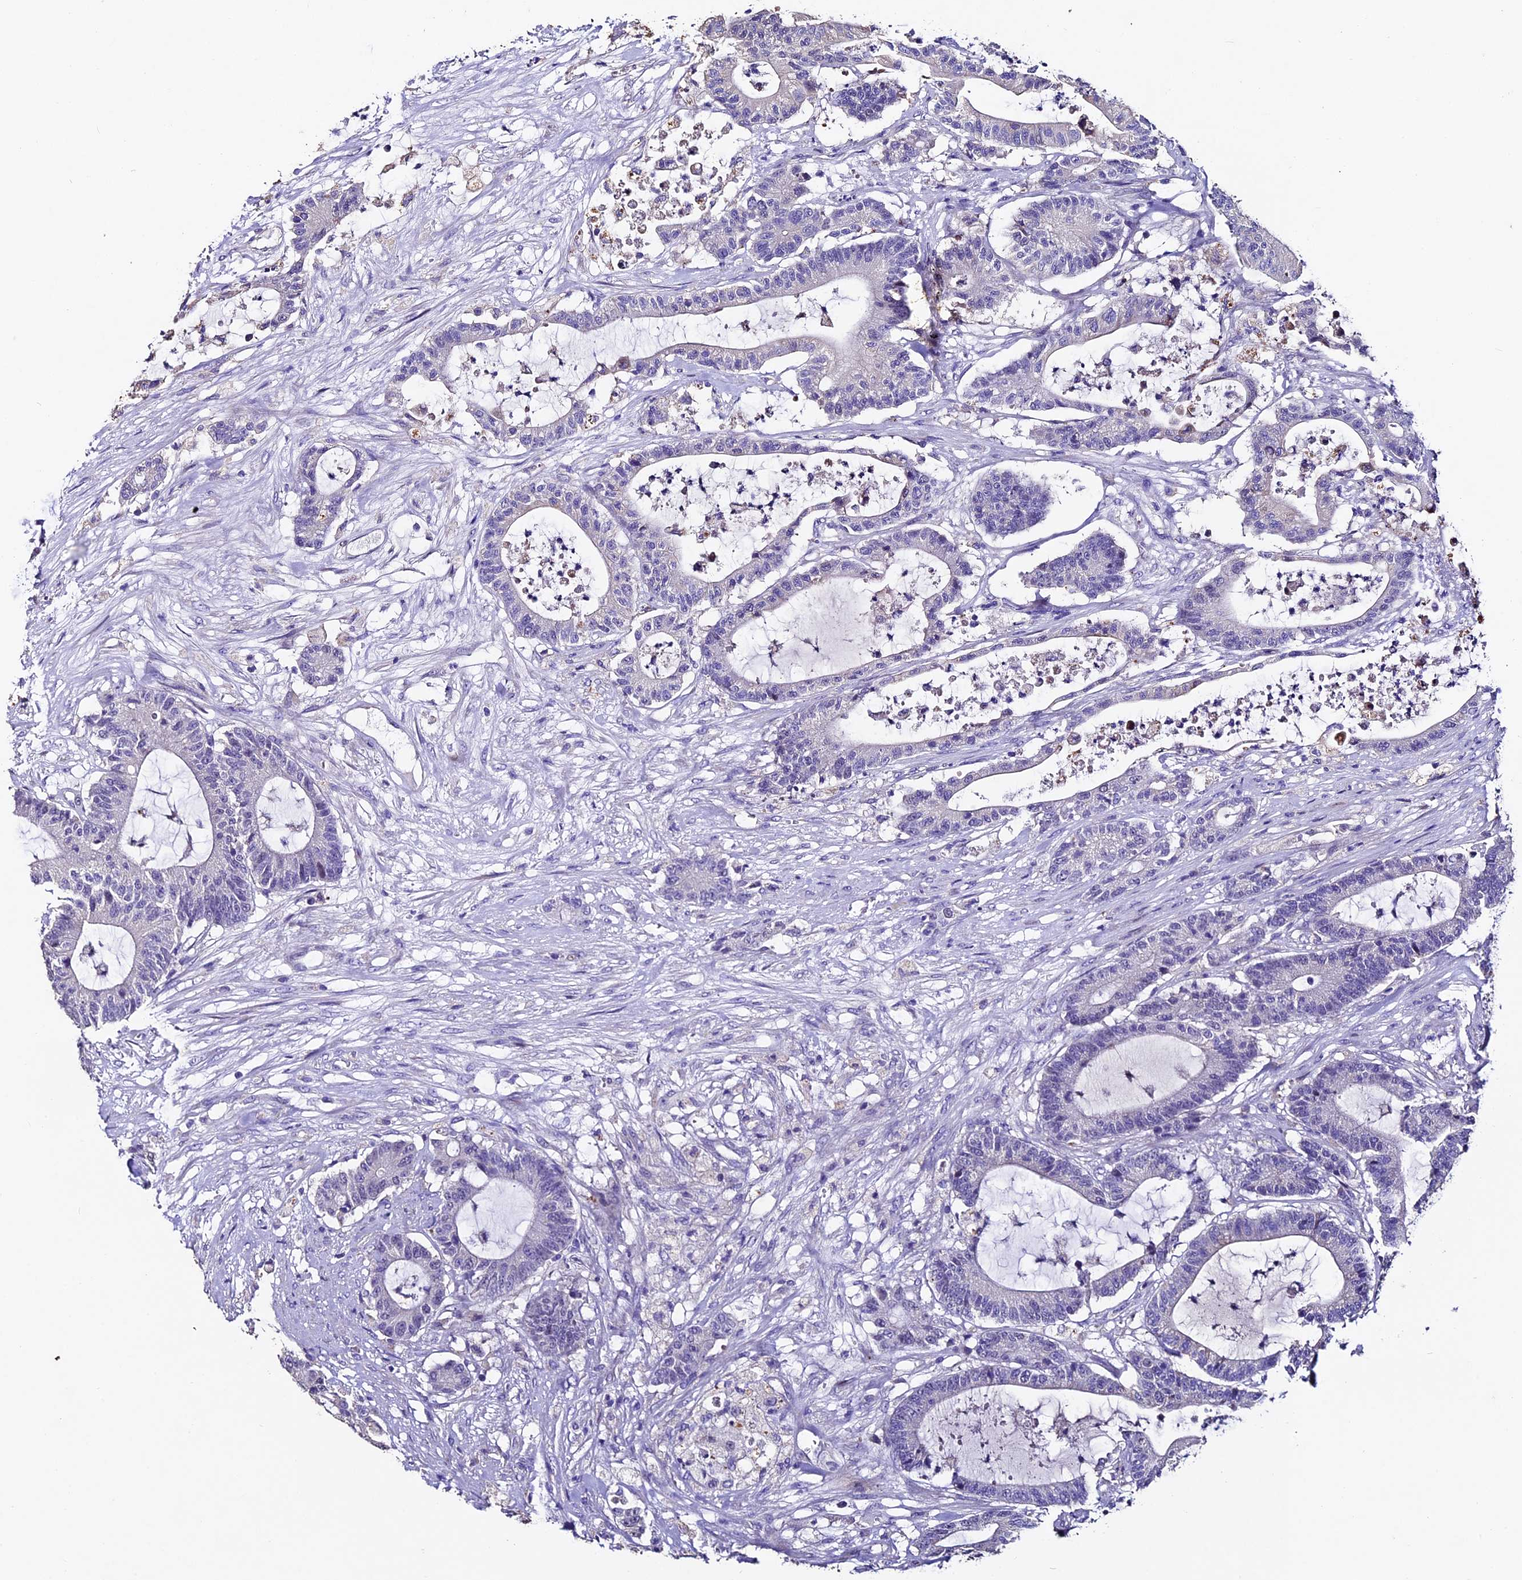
{"staining": {"intensity": "moderate", "quantity": "<25%", "location": "cytoplasmic/membranous"}, "tissue": "colorectal cancer", "cell_type": "Tumor cells", "image_type": "cancer", "snomed": [{"axis": "morphology", "description": "Adenocarcinoma, NOS"}, {"axis": "topography", "description": "Colon"}], "caption": "Approximately <25% of tumor cells in colorectal adenocarcinoma display moderate cytoplasmic/membranous protein expression as visualized by brown immunohistochemical staining.", "gene": "FBXW9", "patient": {"sex": "female", "age": 84}}